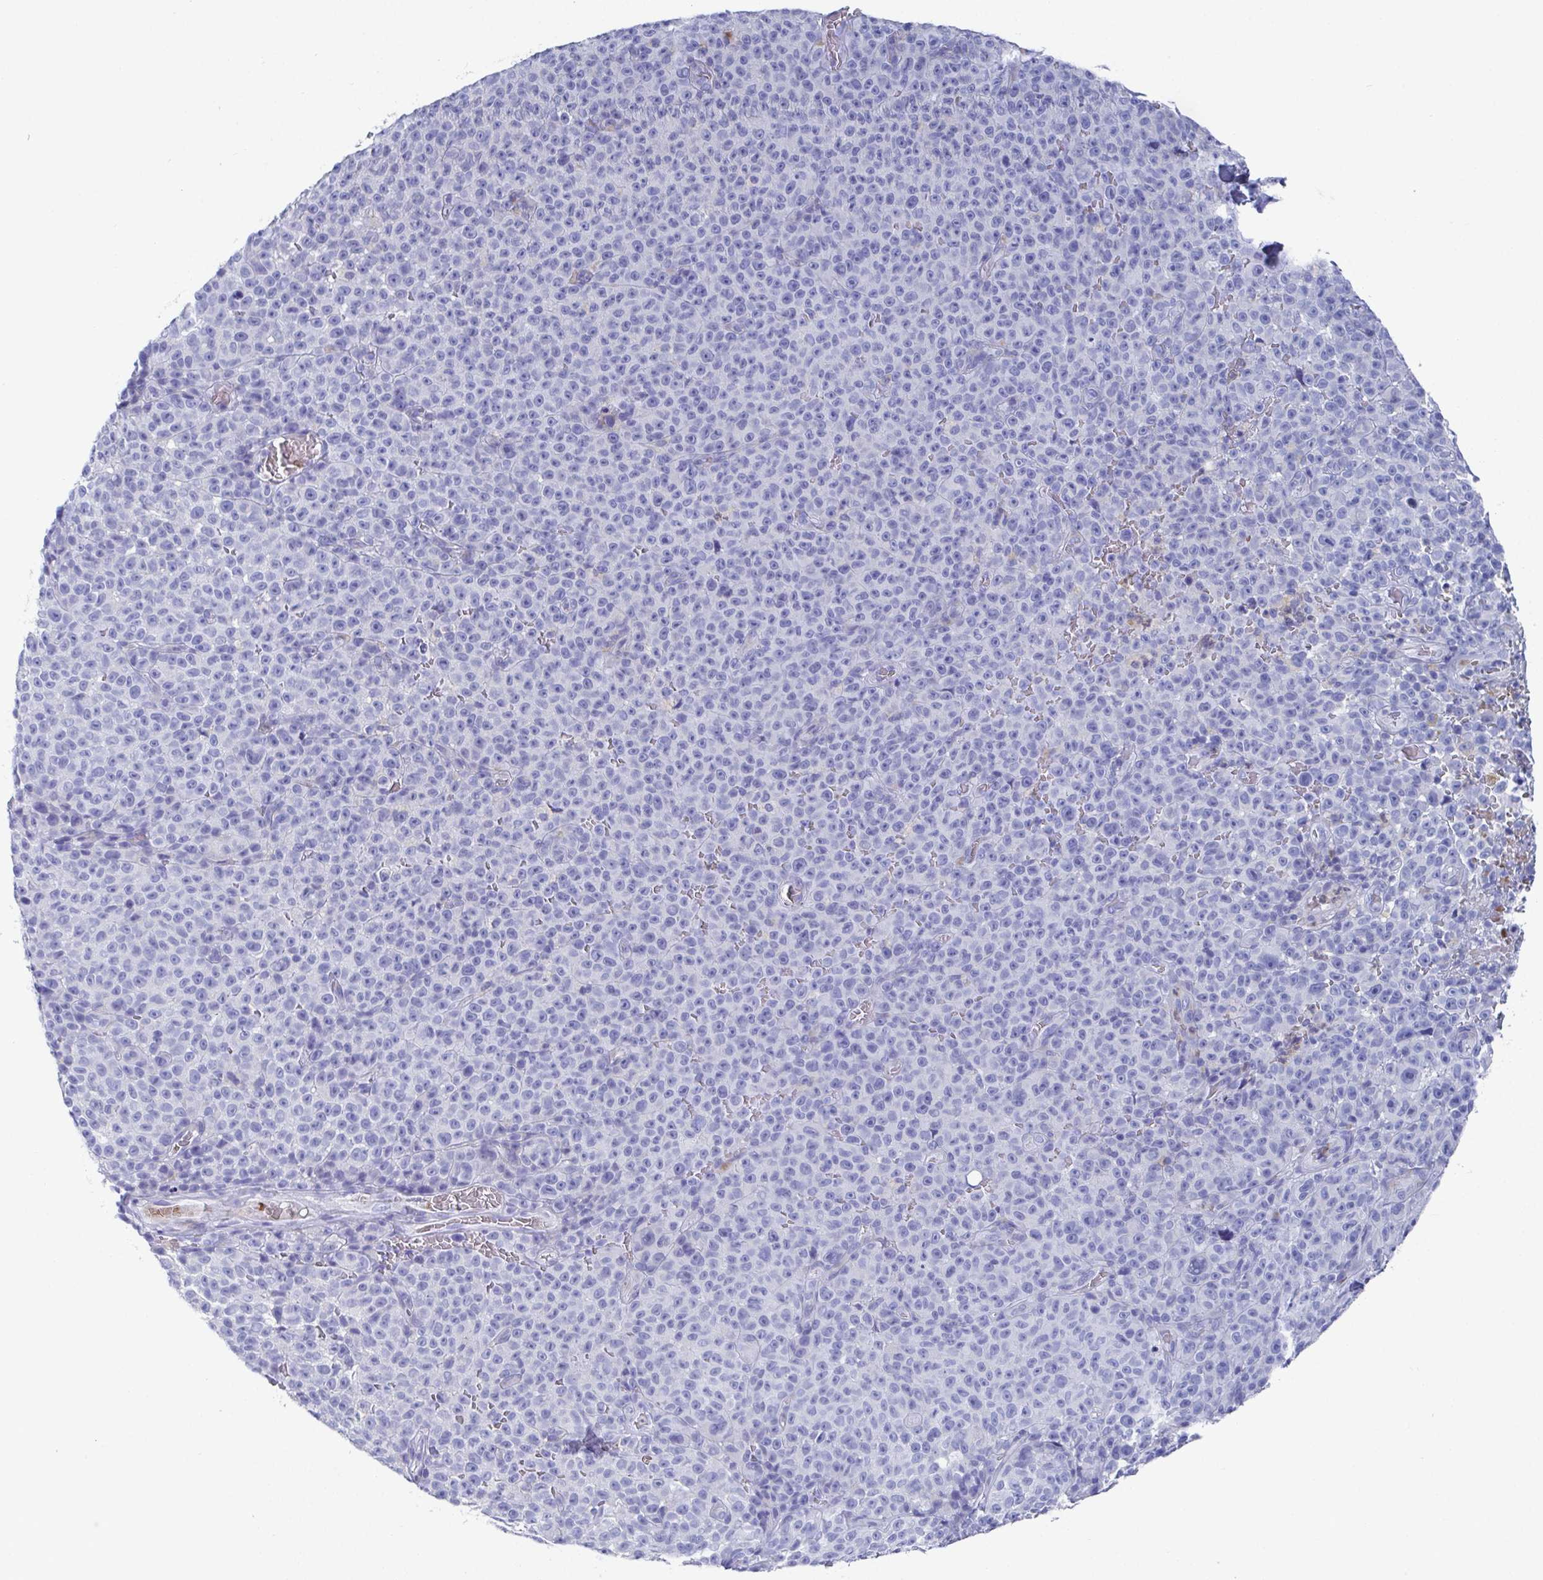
{"staining": {"intensity": "negative", "quantity": "none", "location": "none"}, "tissue": "melanoma", "cell_type": "Tumor cells", "image_type": "cancer", "snomed": [{"axis": "morphology", "description": "Malignant melanoma, NOS"}, {"axis": "topography", "description": "Skin"}], "caption": "Histopathology image shows no protein staining in tumor cells of melanoma tissue. The staining was performed using DAB to visualize the protein expression in brown, while the nuclei were stained in blue with hematoxylin (Magnification: 20x).", "gene": "CLDN8", "patient": {"sex": "female", "age": 82}}